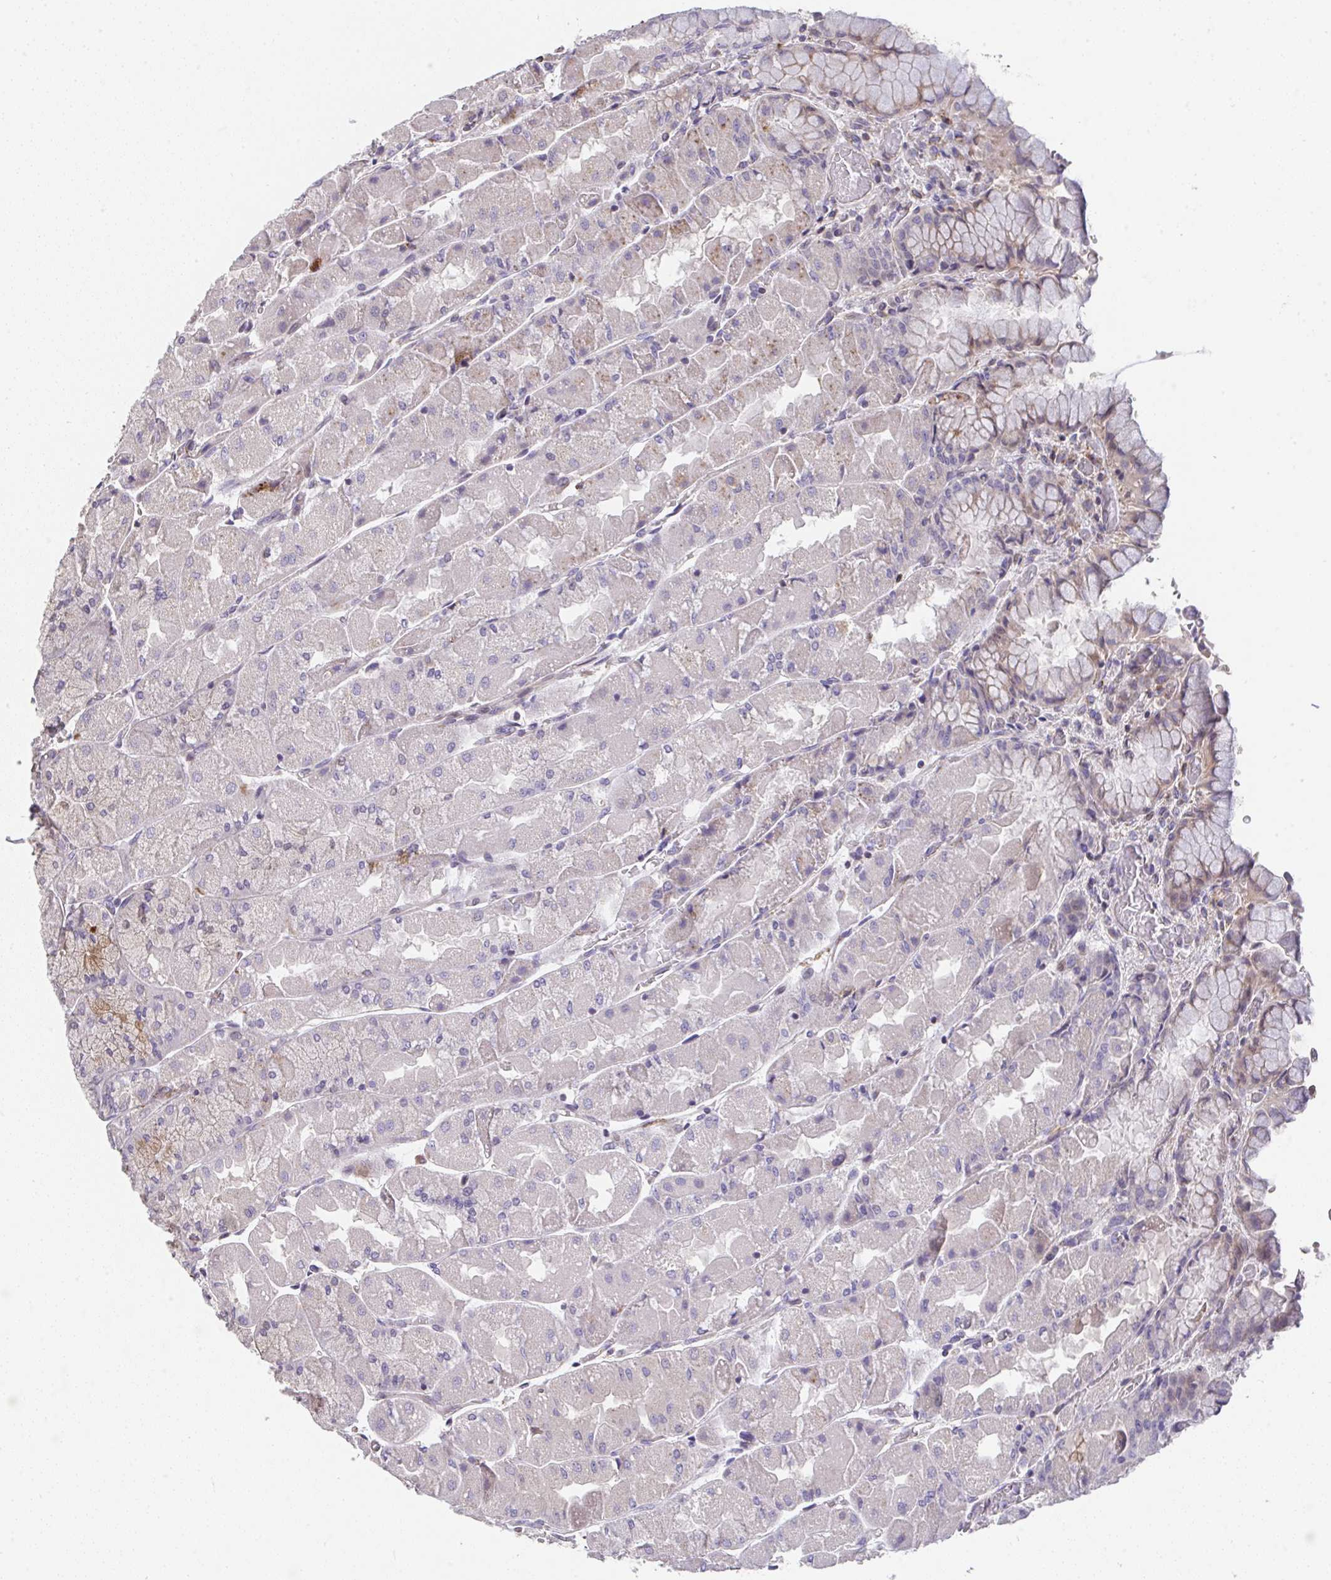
{"staining": {"intensity": "moderate", "quantity": "<25%", "location": "cytoplasmic/membranous"}, "tissue": "stomach", "cell_type": "Glandular cells", "image_type": "normal", "snomed": [{"axis": "morphology", "description": "Normal tissue, NOS"}, {"axis": "topography", "description": "Stomach"}], "caption": "DAB (3,3'-diaminobenzidine) immunohistochemical staining of benign human stomach demonstrates moderate cytoplasmic/membranous protein positivity in about <25% of glandular cells. (Stains: DAB in brown, nuclei in blue, Microscopy: brightfield microscopy at high magnification).", "gene": "RUNDC3B", "patient": {"sex": "female", "age": 61}}